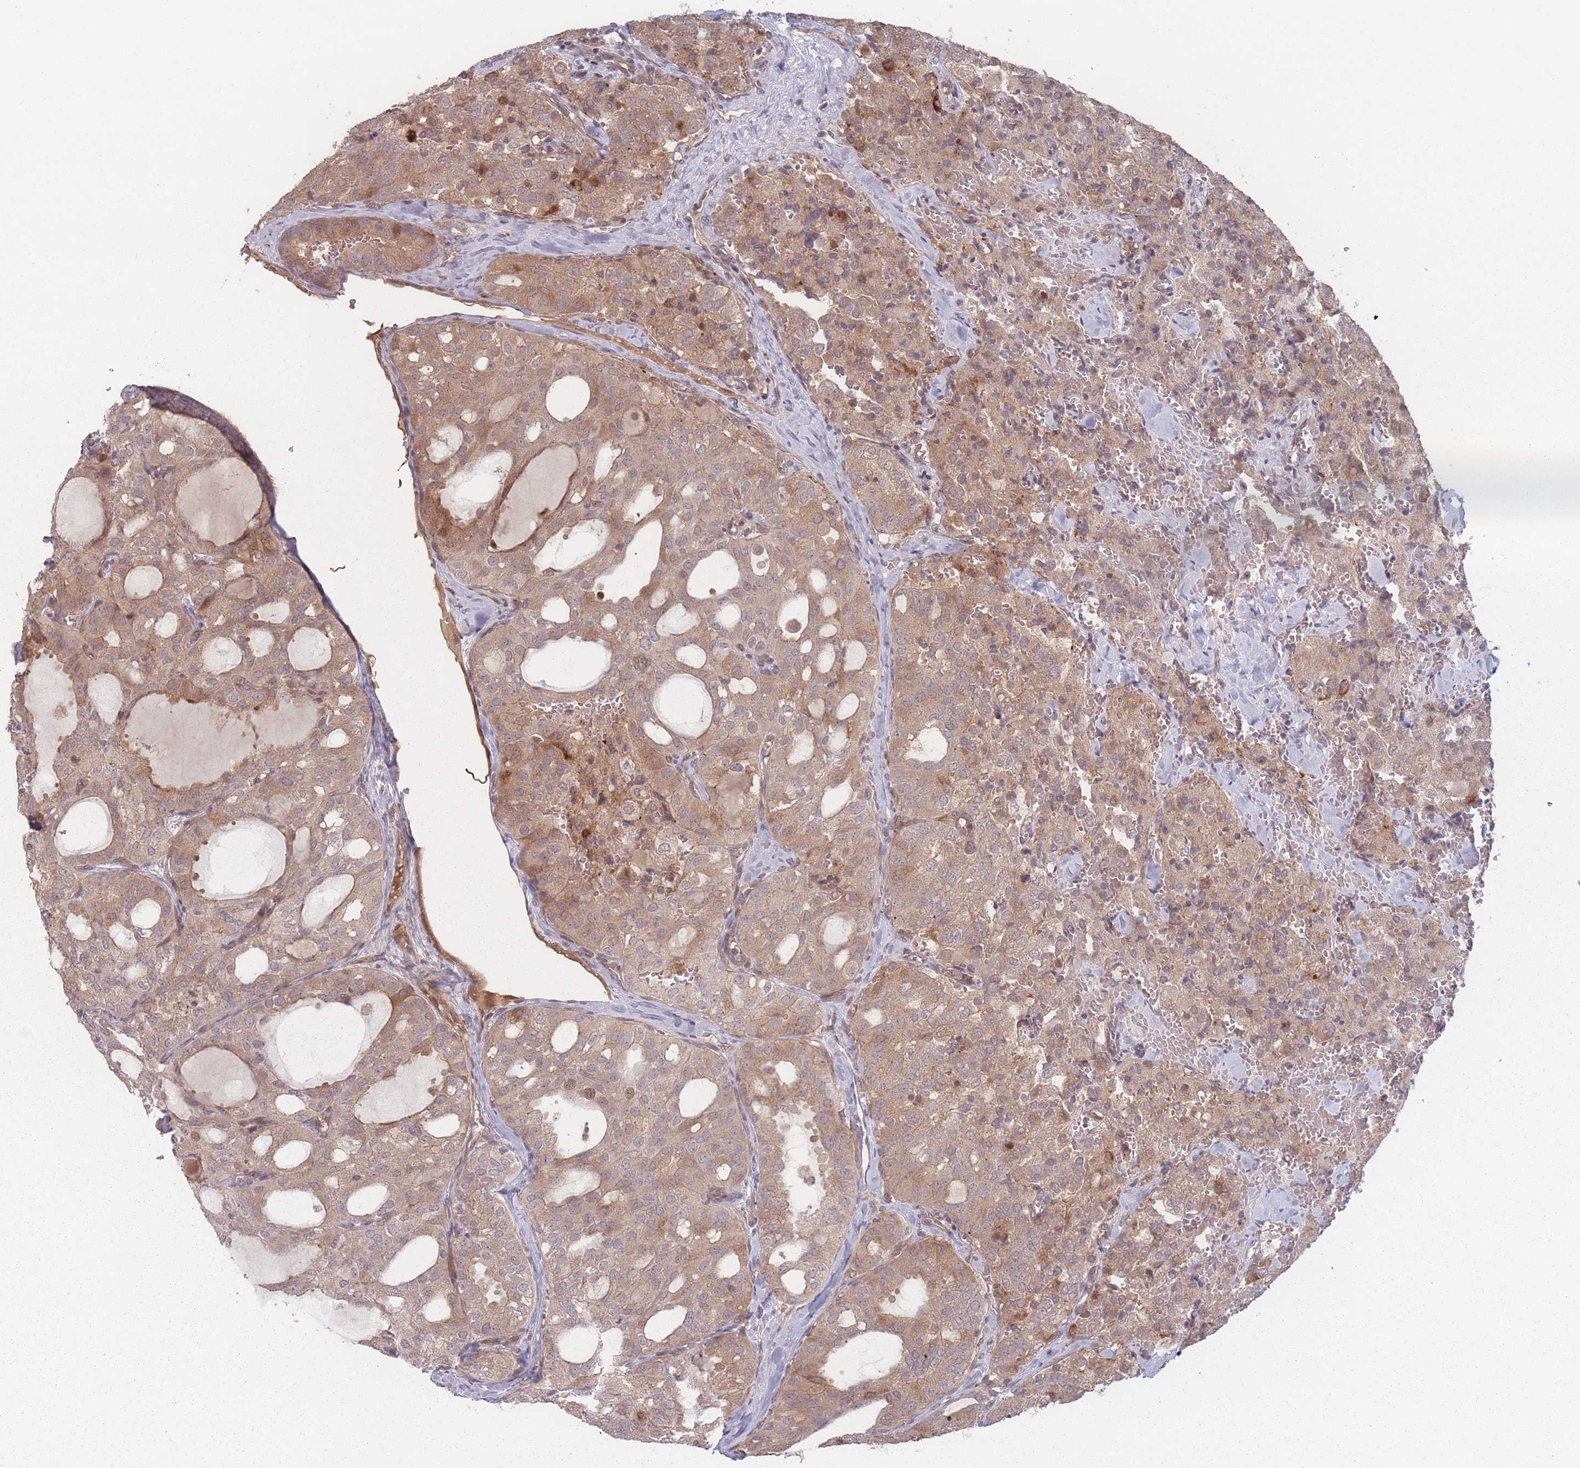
{"staining": {"intensity": "moderate", "quantity": "25%-75%", "location": "cytoplasmic/membranous"}, "tissue": "thyroid cancer", "cell_type": "Tumor cells", "image_type": "cancer", "snomed": [{"axis": "morphology", "description": "Follicular adenoma carcinoma, NOS"}, {"axis": "topography", "description": "Thyroid gland"}], "caption": "High-power microscopy captured an immunohistochemistry (IHC) image of thyroid follicular adenoma carcinoma, revealing moderate cytoplasmic/membranous expression in about 25%-75% of tumor cells. The staining is performed using DAB (3,3'-diaminobenzidine) brown chromogen to label protein expression. The nuclei are counter-stained blue using hematoxylin.", "gene": "HAGH", "patient": {"sex": "male", "age": 75}}